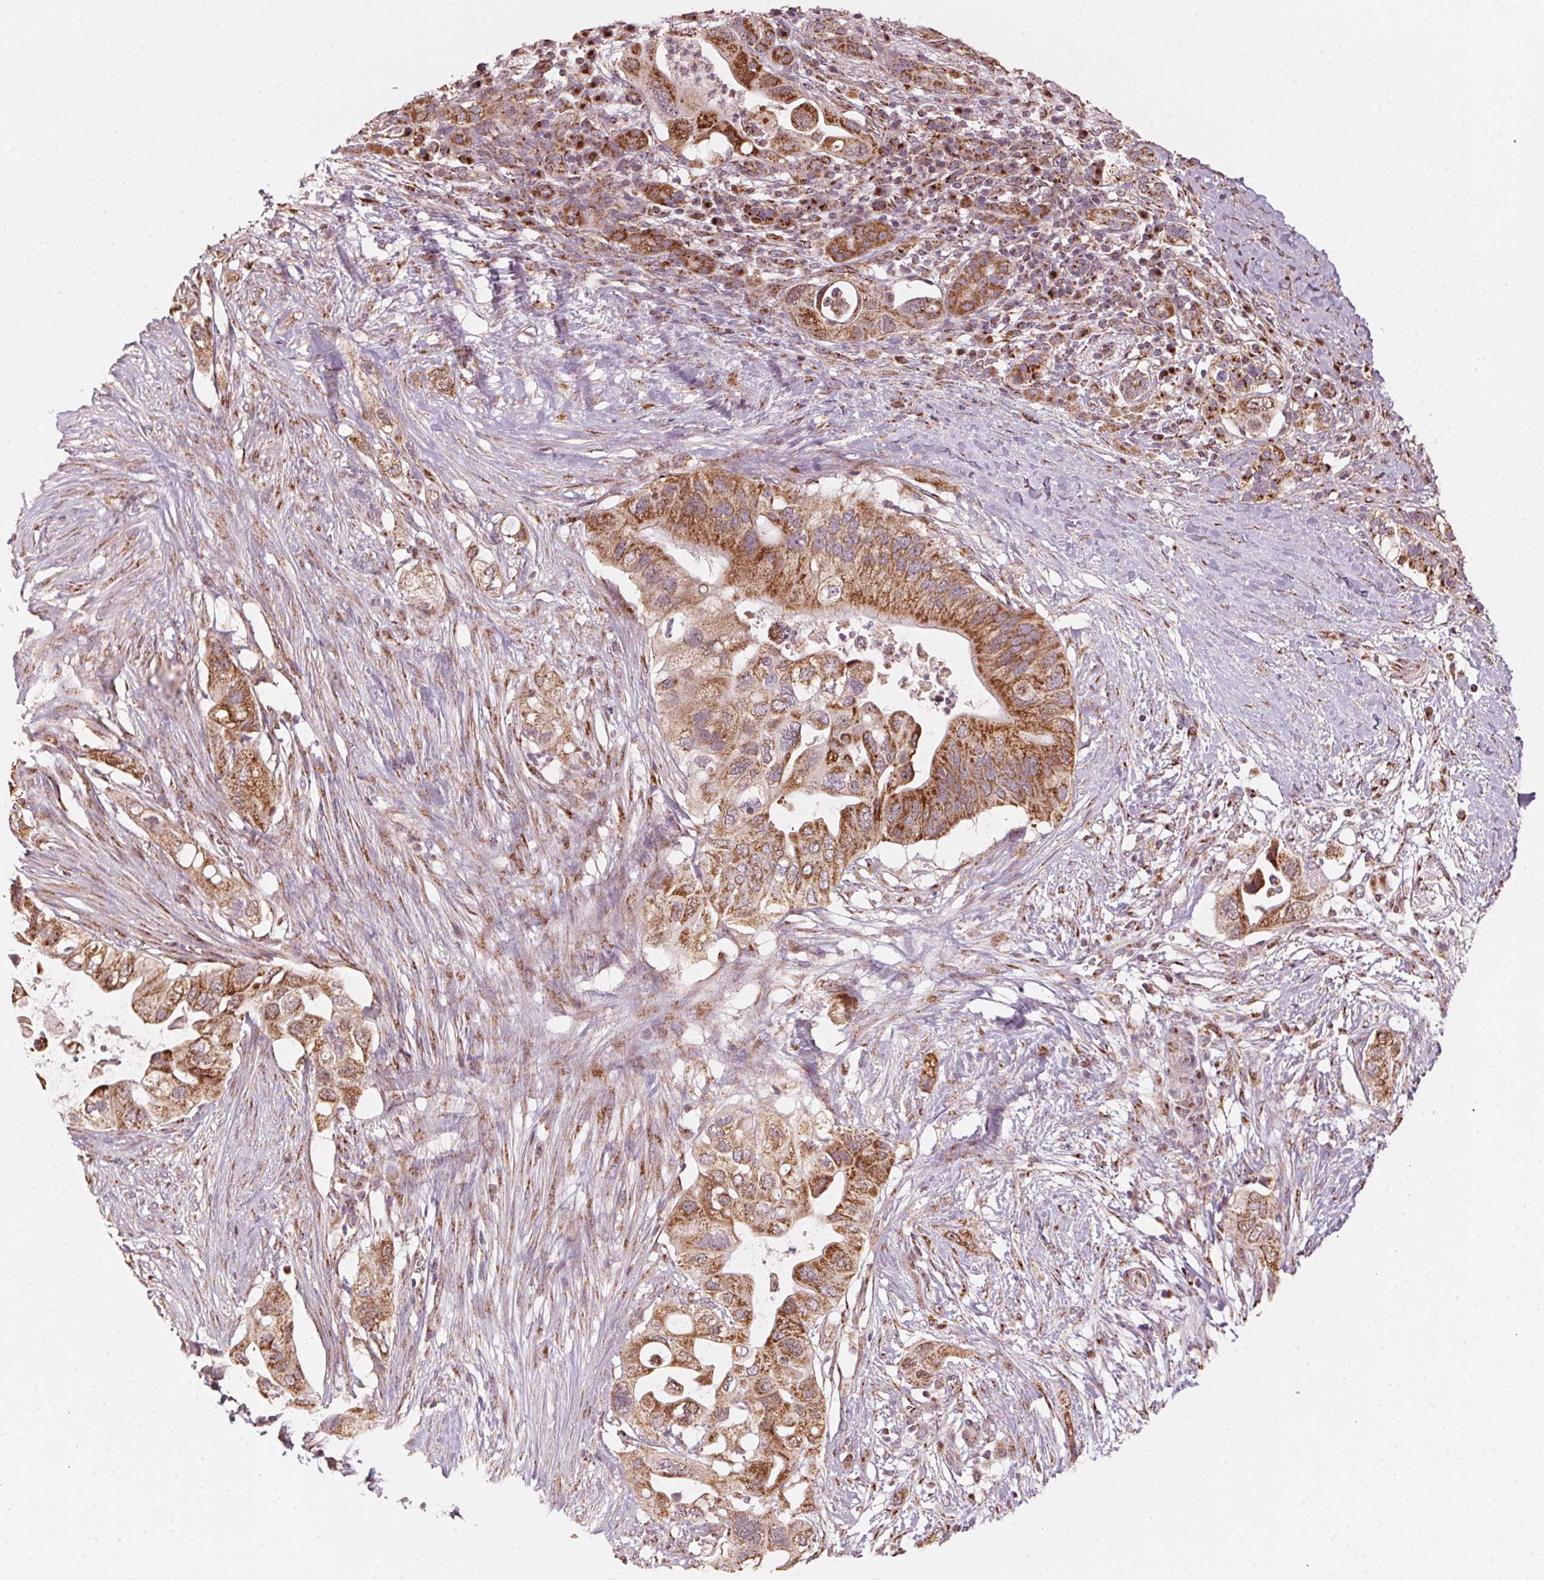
{"staining": {"intensity": "strong", "quantity": ">75%", "location": "cytoplasmic/membranous"}, "tissue": "pancreatic cancer", "cell_type": "Tumor cells", "image_type": "cancer", "snomed": [{"axis": "morphology", "description": "Adenocarcinoma, NOS"}, {"axis": "topography", "description": "Pancreas"}], "caption": "Tumor cells exhibit high levels of strong cytoplasmic/membranous positivity in about >75% of cells in pancreatic adenocarcinoma.", "gene": "TOMM70", "patient": {"sex": "female", "age": 72}}